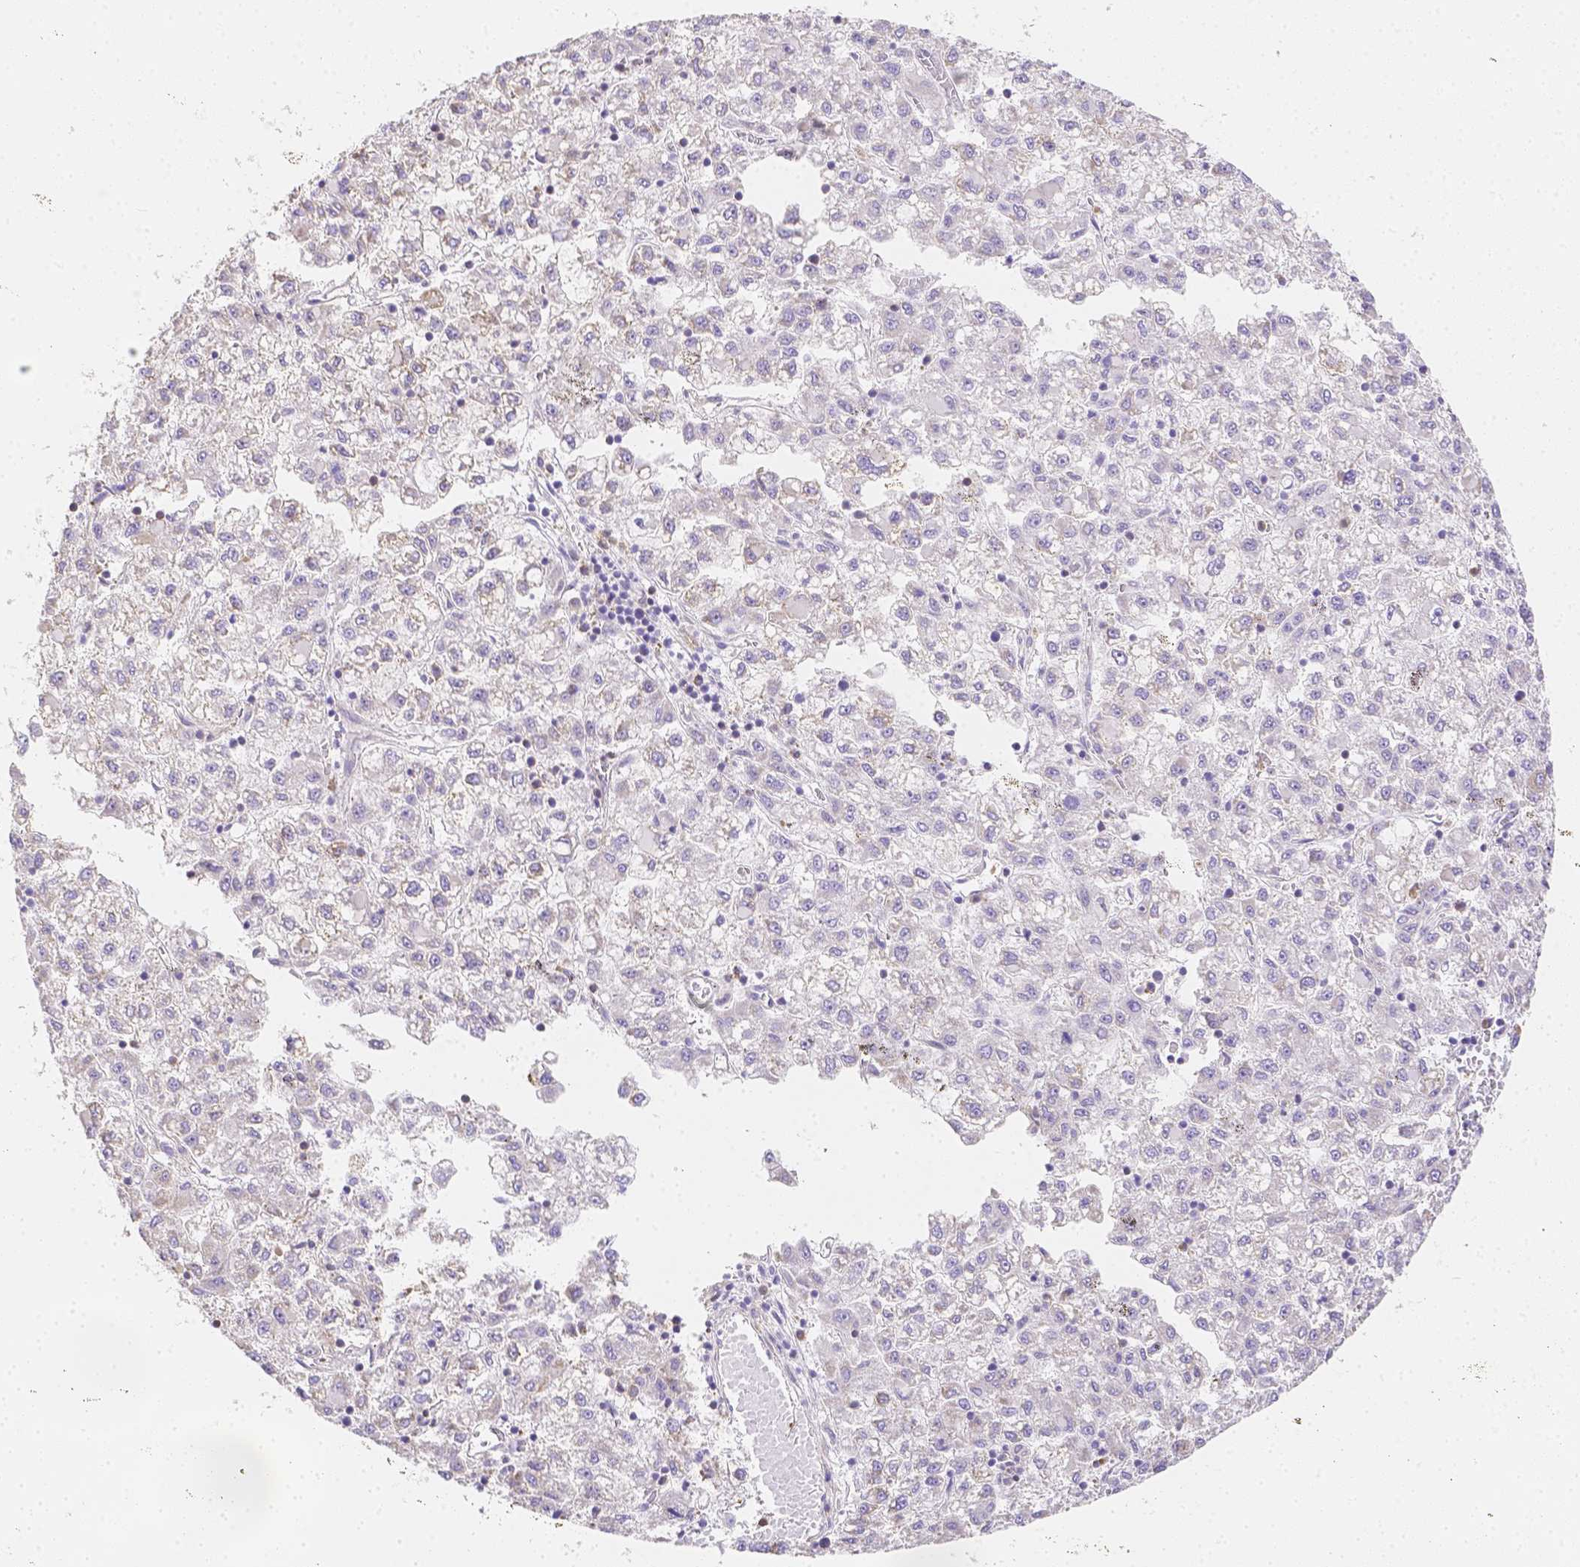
{"staining": {"intensity": "negative", "quantity": "none", "location": "none"}, "tissue": "liver cancer", "cell_type": "Tumor cells", "image_type": "cancer", "snomed": [{"axis": "morphology", "description": "Carcinoma, Hepatocellular, NOS"}, {"axis": "topography", "description": "Liver"}], "caption": "Tumor cells are negative for protein expression in human liver hepatocellular carcinoma. The staining is performed using DAB (3,3'-diaminobenzidine) brown chromogen with nuclei counter-stained in using hematoxylin.", "gene": "ASAH2", "patient": {"sex": "male", "age": 40}}